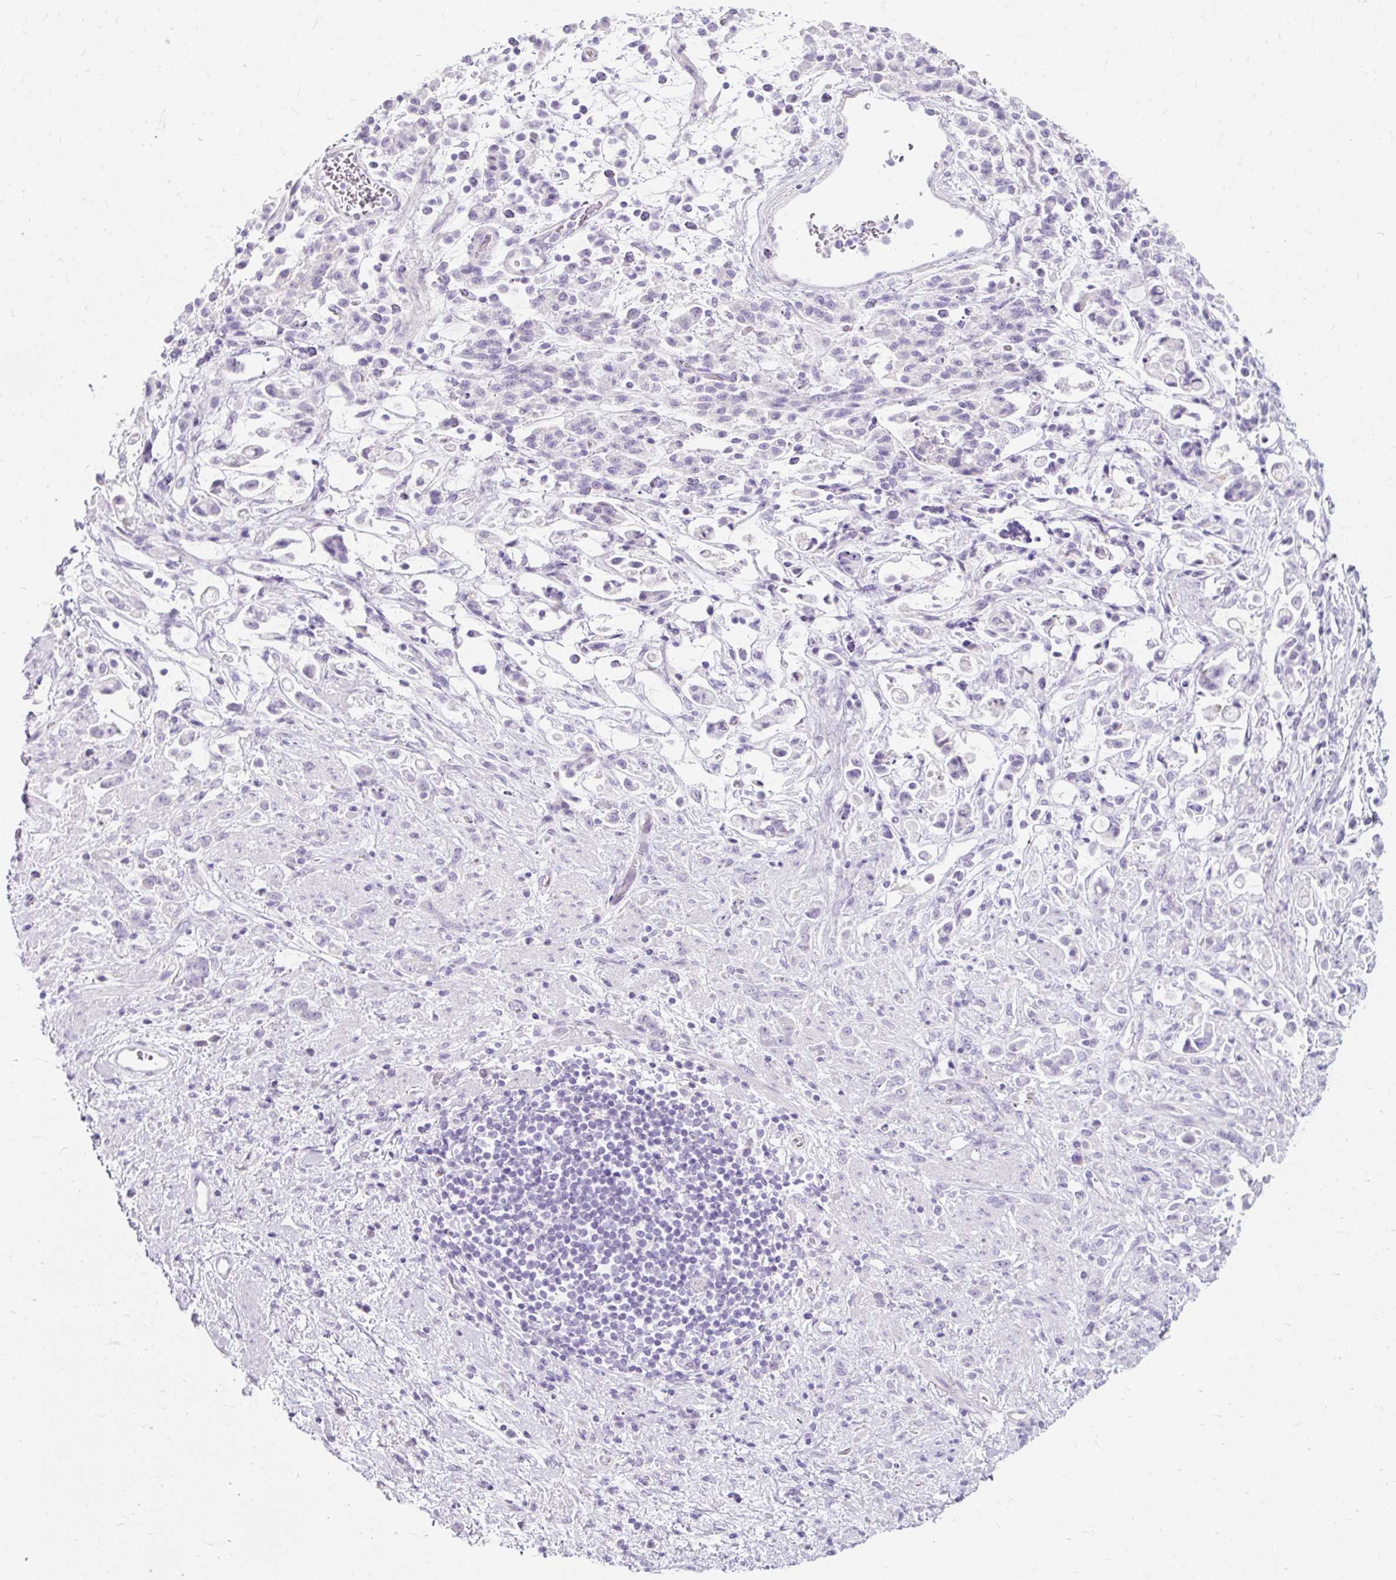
{"staining": {"intensity": "negative", "quantity": "none", "location": "none"}, "tissue": "stomach cancer", "cell_type": "Tumor cells", "image_type": "cancer", "snomed": [{"axis": "morphology", "description": "Adenocarcinoma, NOS"}, {"axis": "topography", "description": "Stomach"}], "caption": "Immunohistochemical staining of adenocarcinoma (stomach) displays no significant positivity in tumor cells.", "gene": "TMEM213", "patient": {"sex": "female", "age": 60}}